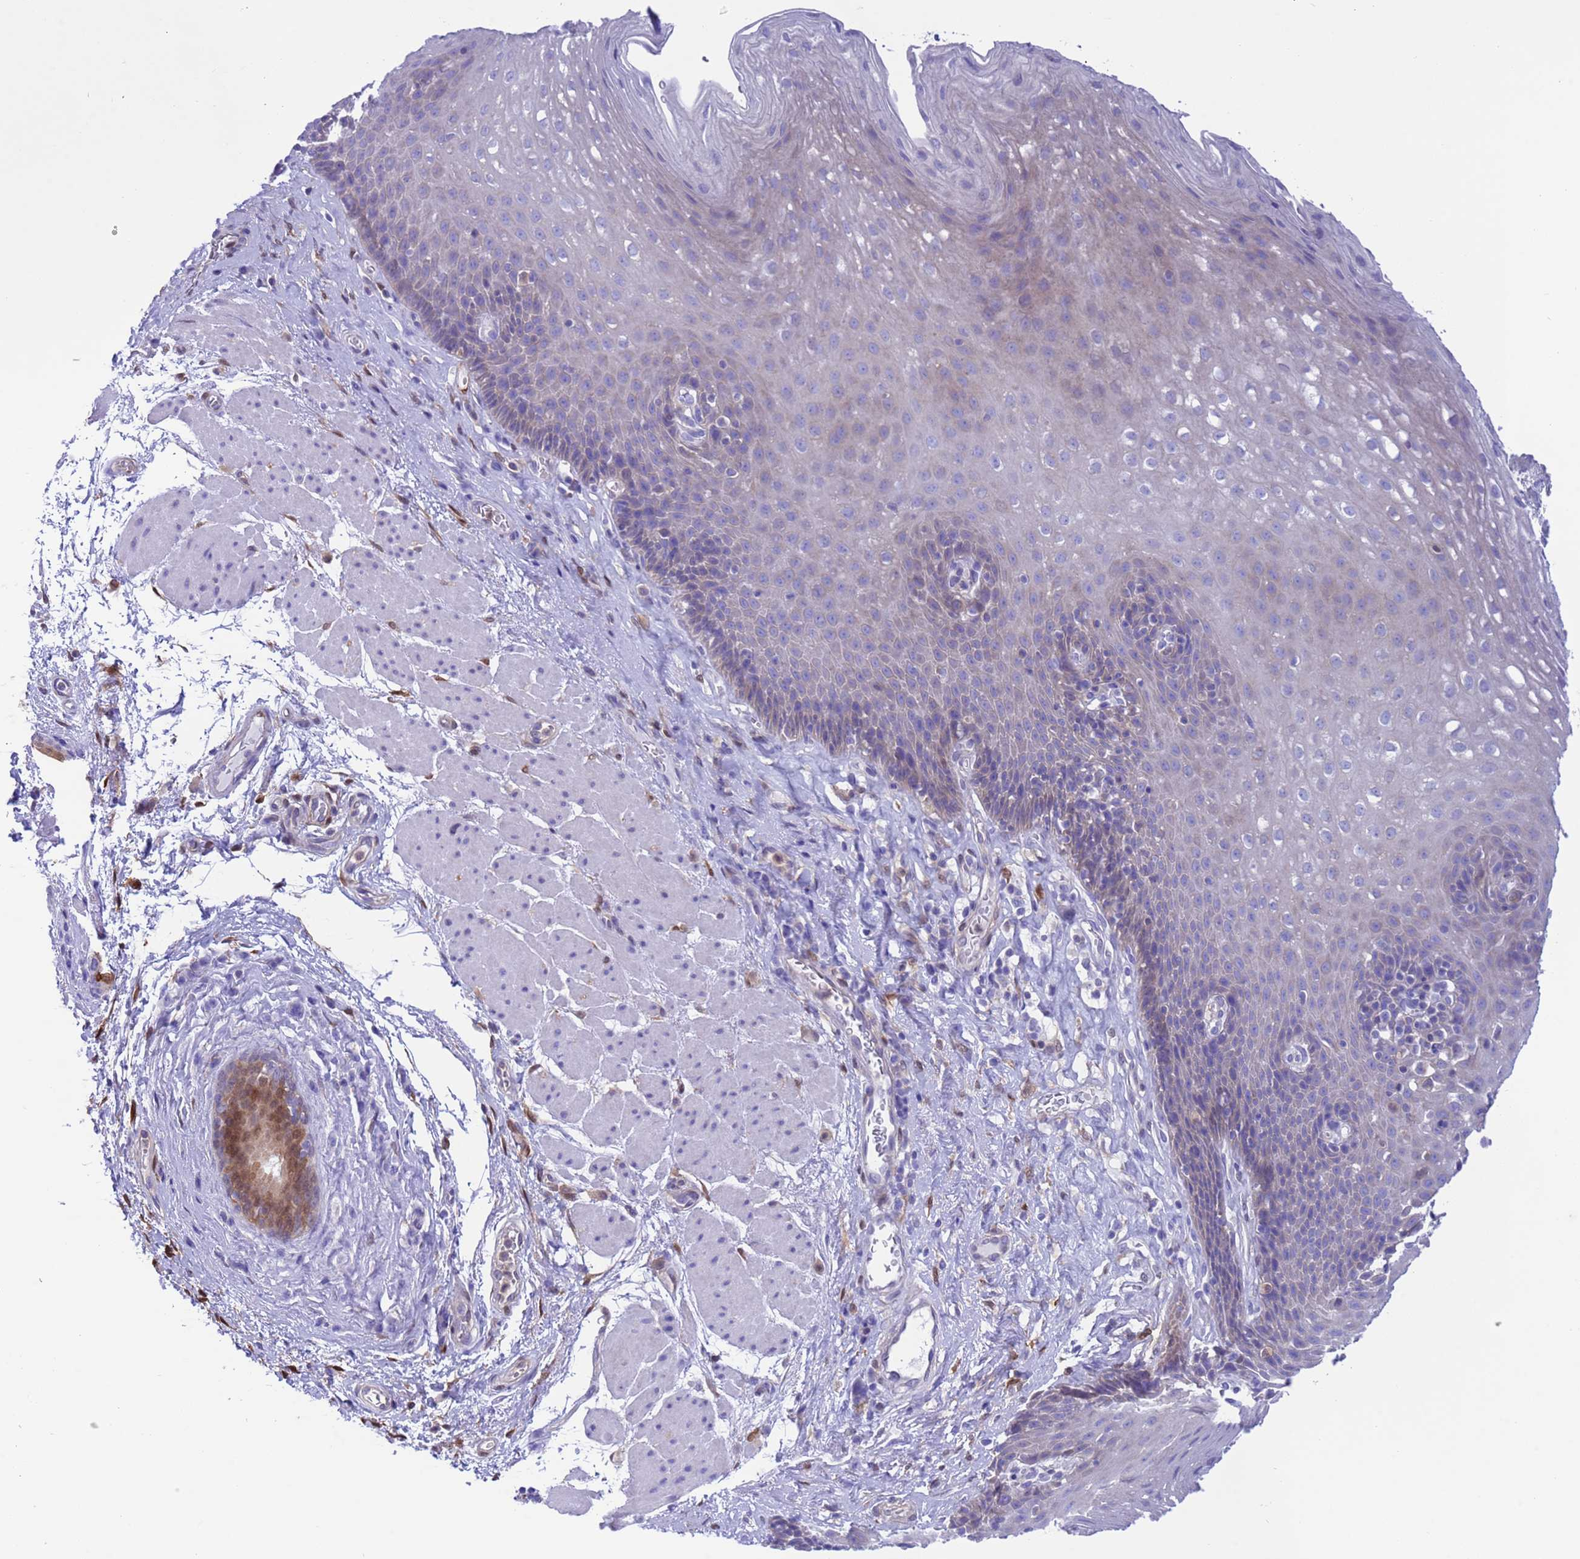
{"staining": {"intensity": "weak", "quantity": "<25%", "location": "cytoplasmic/membranous"}, "tissue": "esophagus", "cell_type": "Squamous epithelial cells", "image_type": "normal", "snomed": [{"axis": "morphology", "description": "Normal tissue, NOS"}, {"axis": "topography", "description": "Esophagus"}], "caption": "Protein analysis of benign esophagus demonstrates no significant expression in squamous epithelial cells.", "gene": "C6orf47", "patient": {"sex": "female", "age": 66}}